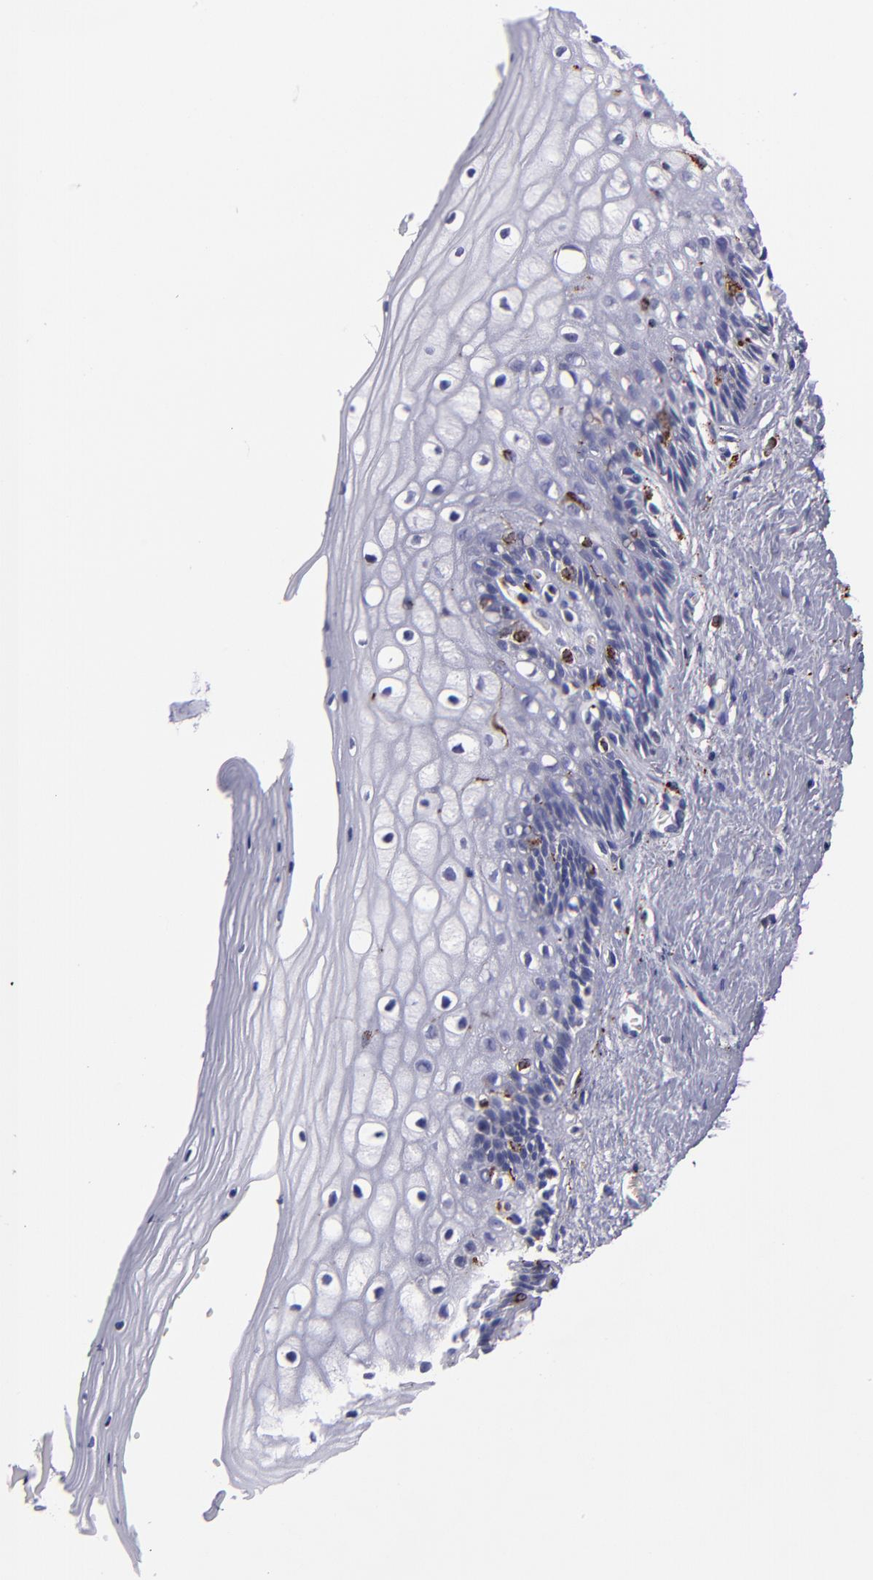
{"staining": {"intensity": "negative", "quantity": "none", "location": "none"}, "tissue": "vagina", "cell_type": "Squamous epithelial cells", "image_type": "normal", "snomed": [{"axis": "morphology", "description": "Normal tissue, NOS"}, {"axis": "topography", "description": "Vagina"}], "caption": "Immunohistochemistry photomicrograph of normal vagina: vagina stained with DAB (3,3'-diaminobenzidine) exhibits no significant protein expression in squamous epithelial cells. The staining is performed using DAB (3,3'-diaminobenzidine) brown chromogen with nuclei counter-stained in using hematoxylin.", "gene": "CTSS", "patient": {"sex": "female", "age": 46}}